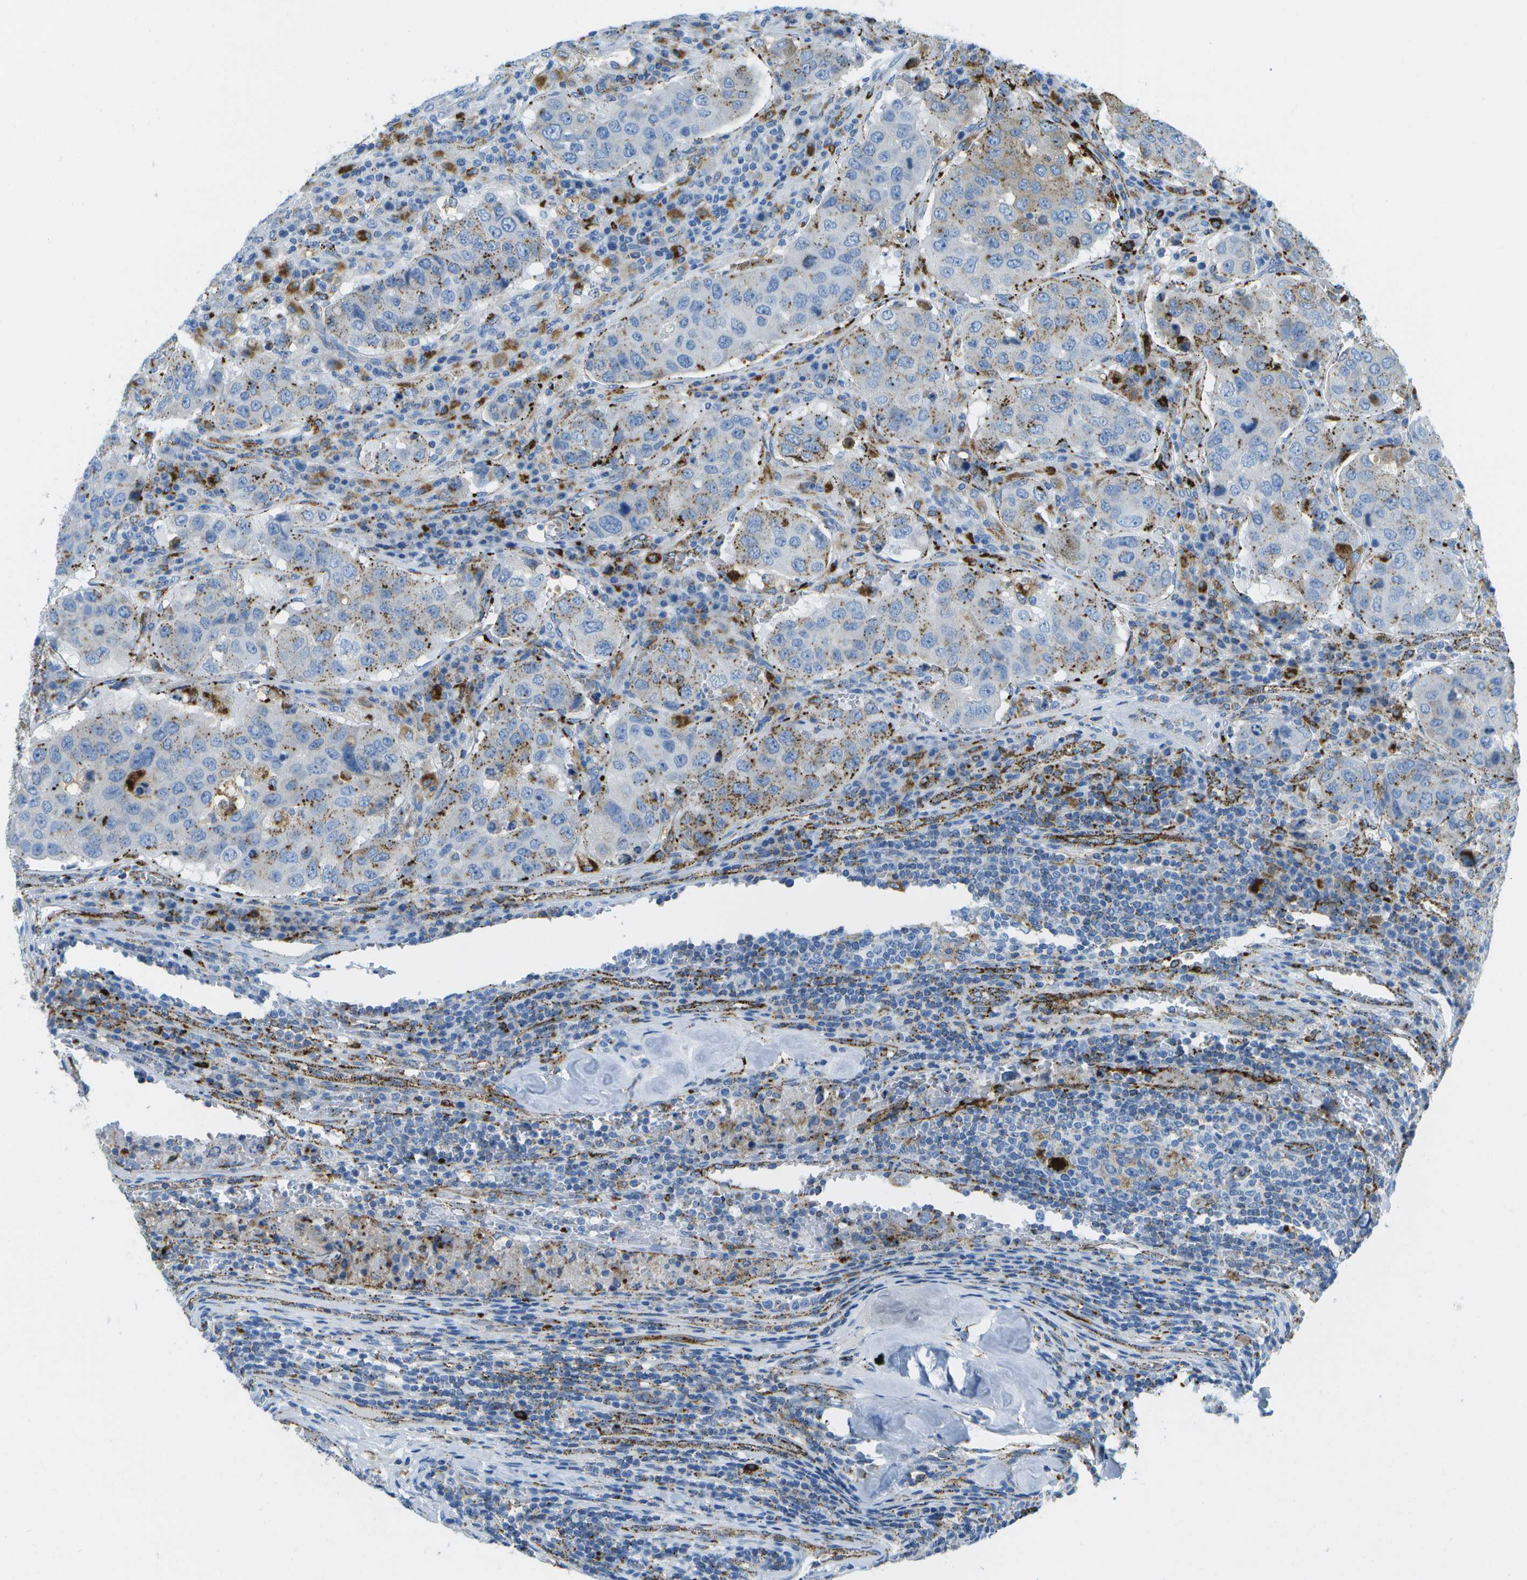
{"staining": {"intensity": "moderate", "quantity": "<25%", "location": "cytoplasmic/membranous"}, "tissue": "urothelial cancer", "cell_type": "Tumor cells", "image_type": "cancer", "snomed": [{"axis": "morphology", "description": "Urothelial carcinoma, High grade"}, {"axis": "topography", "description": "Lymph node"}, {"axis": "topography", "description": "Urinary bladder"}], "caption": "High-grade urothelial carcinoma was stained to show a protein in brown. There is low levels of moderate cytoplasmic/membranous positivity in approximately <25% of tumor cells. Using DAB (3,3'-diaminobenzidine) (brown) and hematoxylin (blue) stains, captured at high magnification using brightfield microscopy.", "gene": "PRCP", "patient": {"sex": "male", "age": 51}}